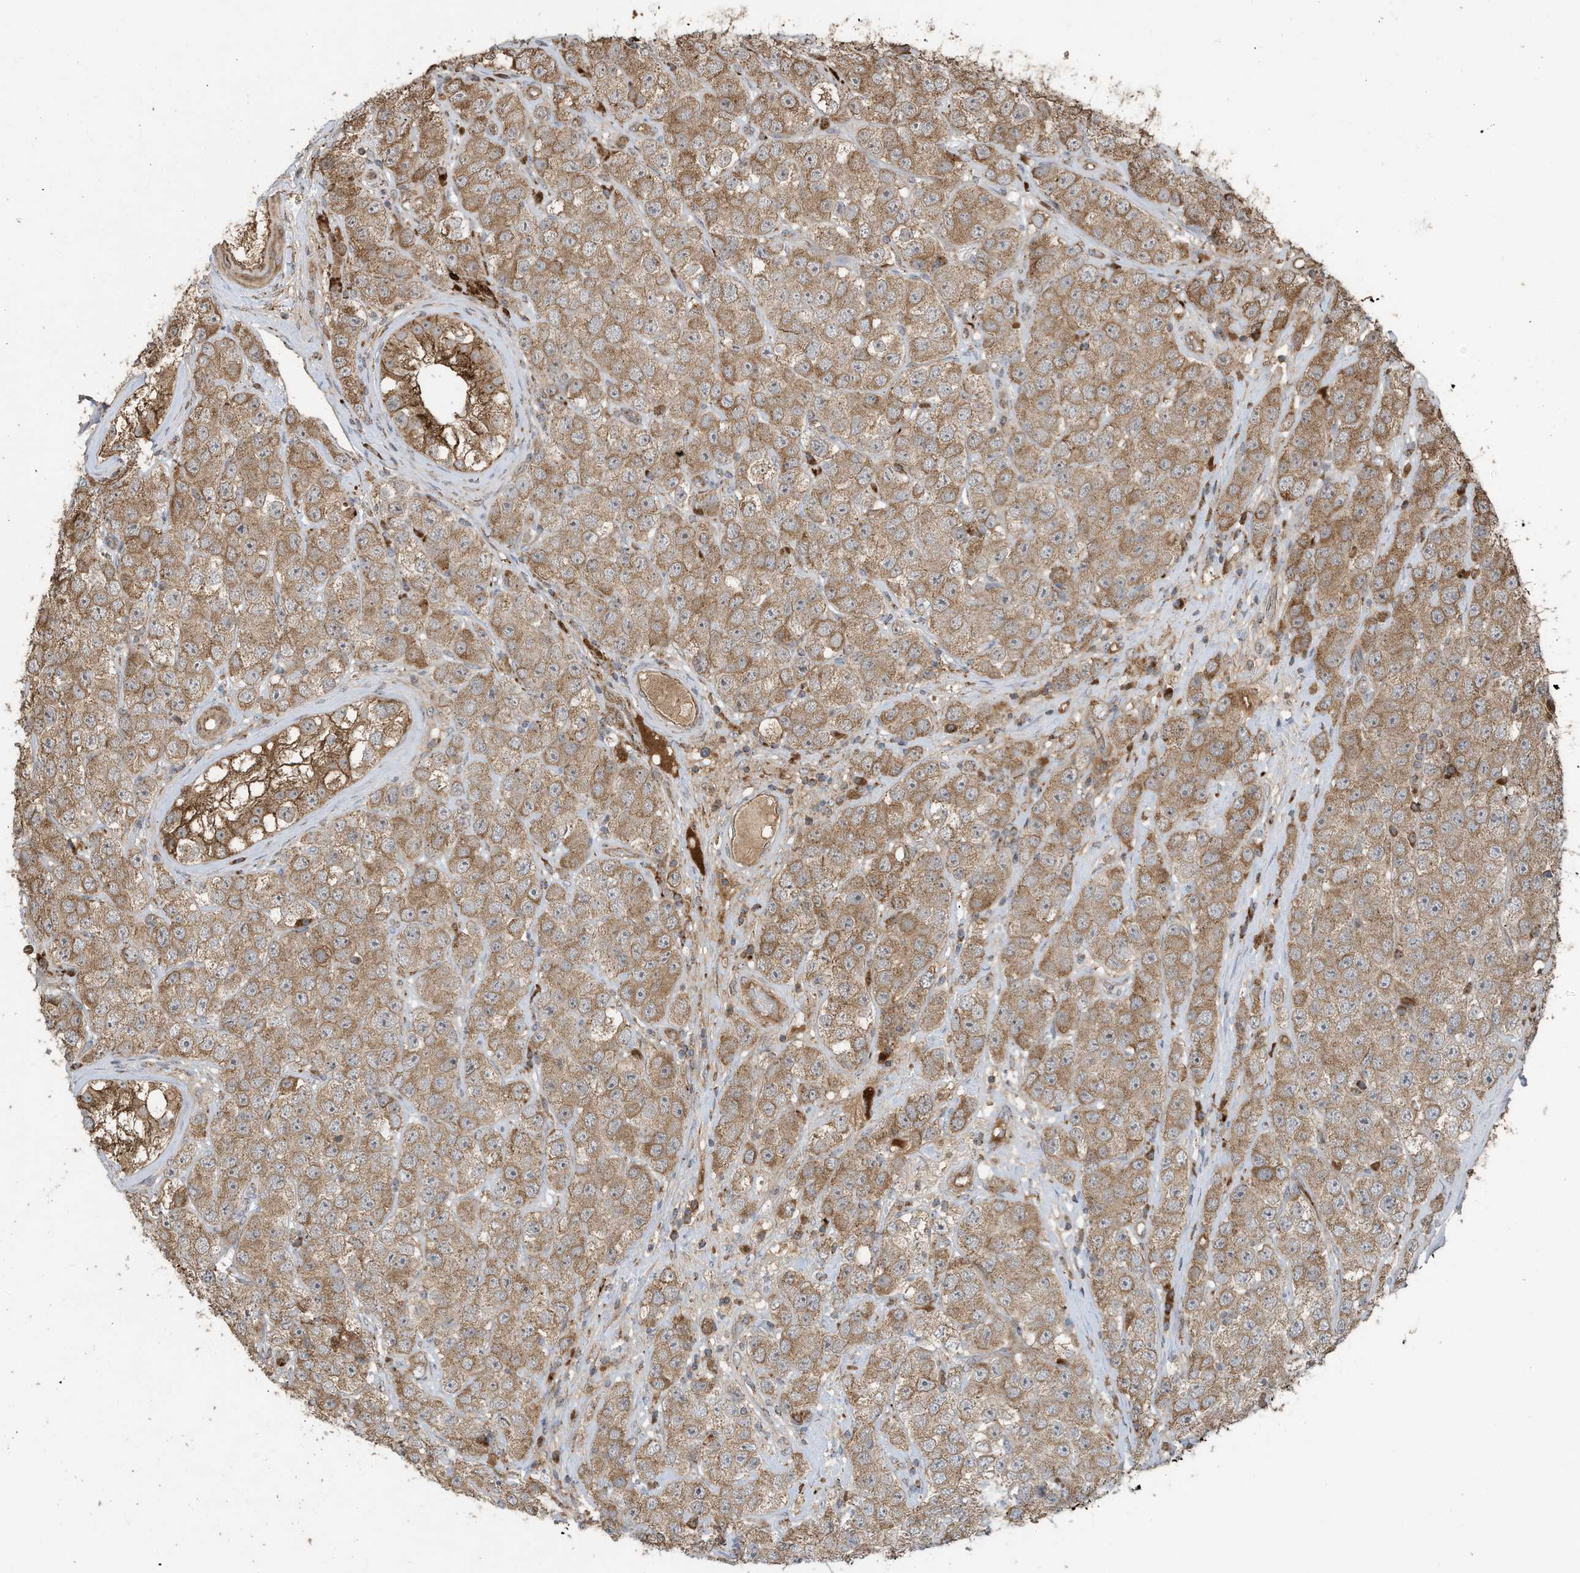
{"staining": {"intensity": "moderate", "quantity": ">75%", "location": "cytoplasmic/membranous"}, "tissue": "testis cancer", "cell_type": "Tumor cells", "image_type": "cancer", "snomed": [{"axis": "morphology", "description": "Seminoma, NOS"}, {"axis": "topography", "description": "Testis"}], "caption": "Brown immunohistochemical staining in human testis cancer (seminoma) displays moderate cytoplasmic/membranous expression in approximately >75% of tumor cells. (DAB IHC, brown staining for protein, blue staining for nuclei).", "gene": "C2orf74", "patient": {"sex": "male", "age": 28}}